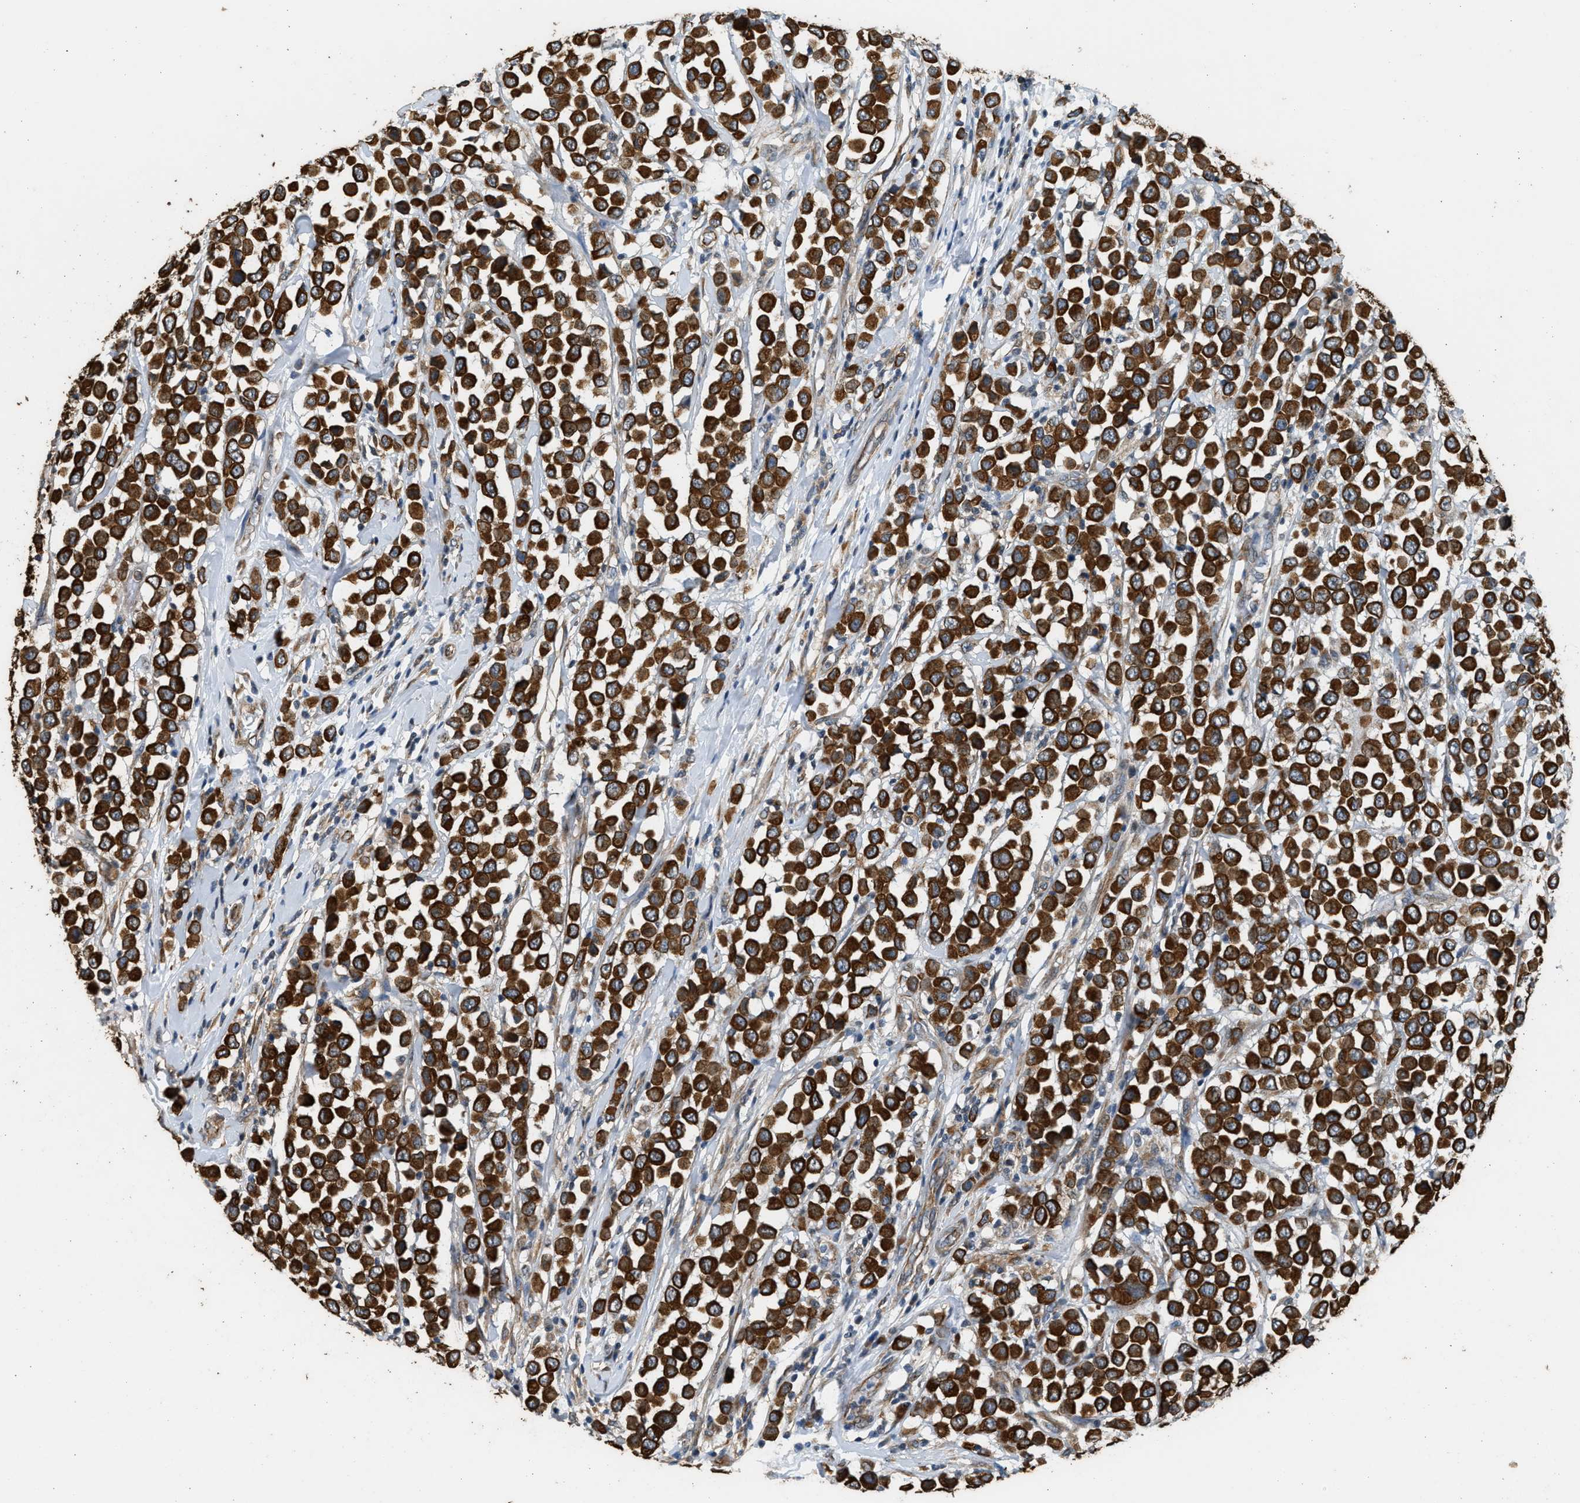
{"staining": {"intensity": "strong", "quantity": ">75%", "location": "cytoplasmic/membranous"}, "tissue": "breast cancer", "cell_type": "Tumor cells", "image_type": "cancer", "snomed": [{"axis": "morphology", "description": "Duct carcinoma"}, {"axis": "topography", "description": "Breast"}], "caption": "Immunohistochemistry (IHC) (DAB) staining of human breast infiltrating ductal carcinoma demonstrates strong cytoplasmic/membranous protein staining in about >75% of tumor cells. (Stains: DAB (3,3'-diaminobenzidine) in brown, nuclei in blue, Microscopy: brightfield microscopy at high magnification).", "gene": "PCLO", "patient": {"sex": "female", "age": 61}}